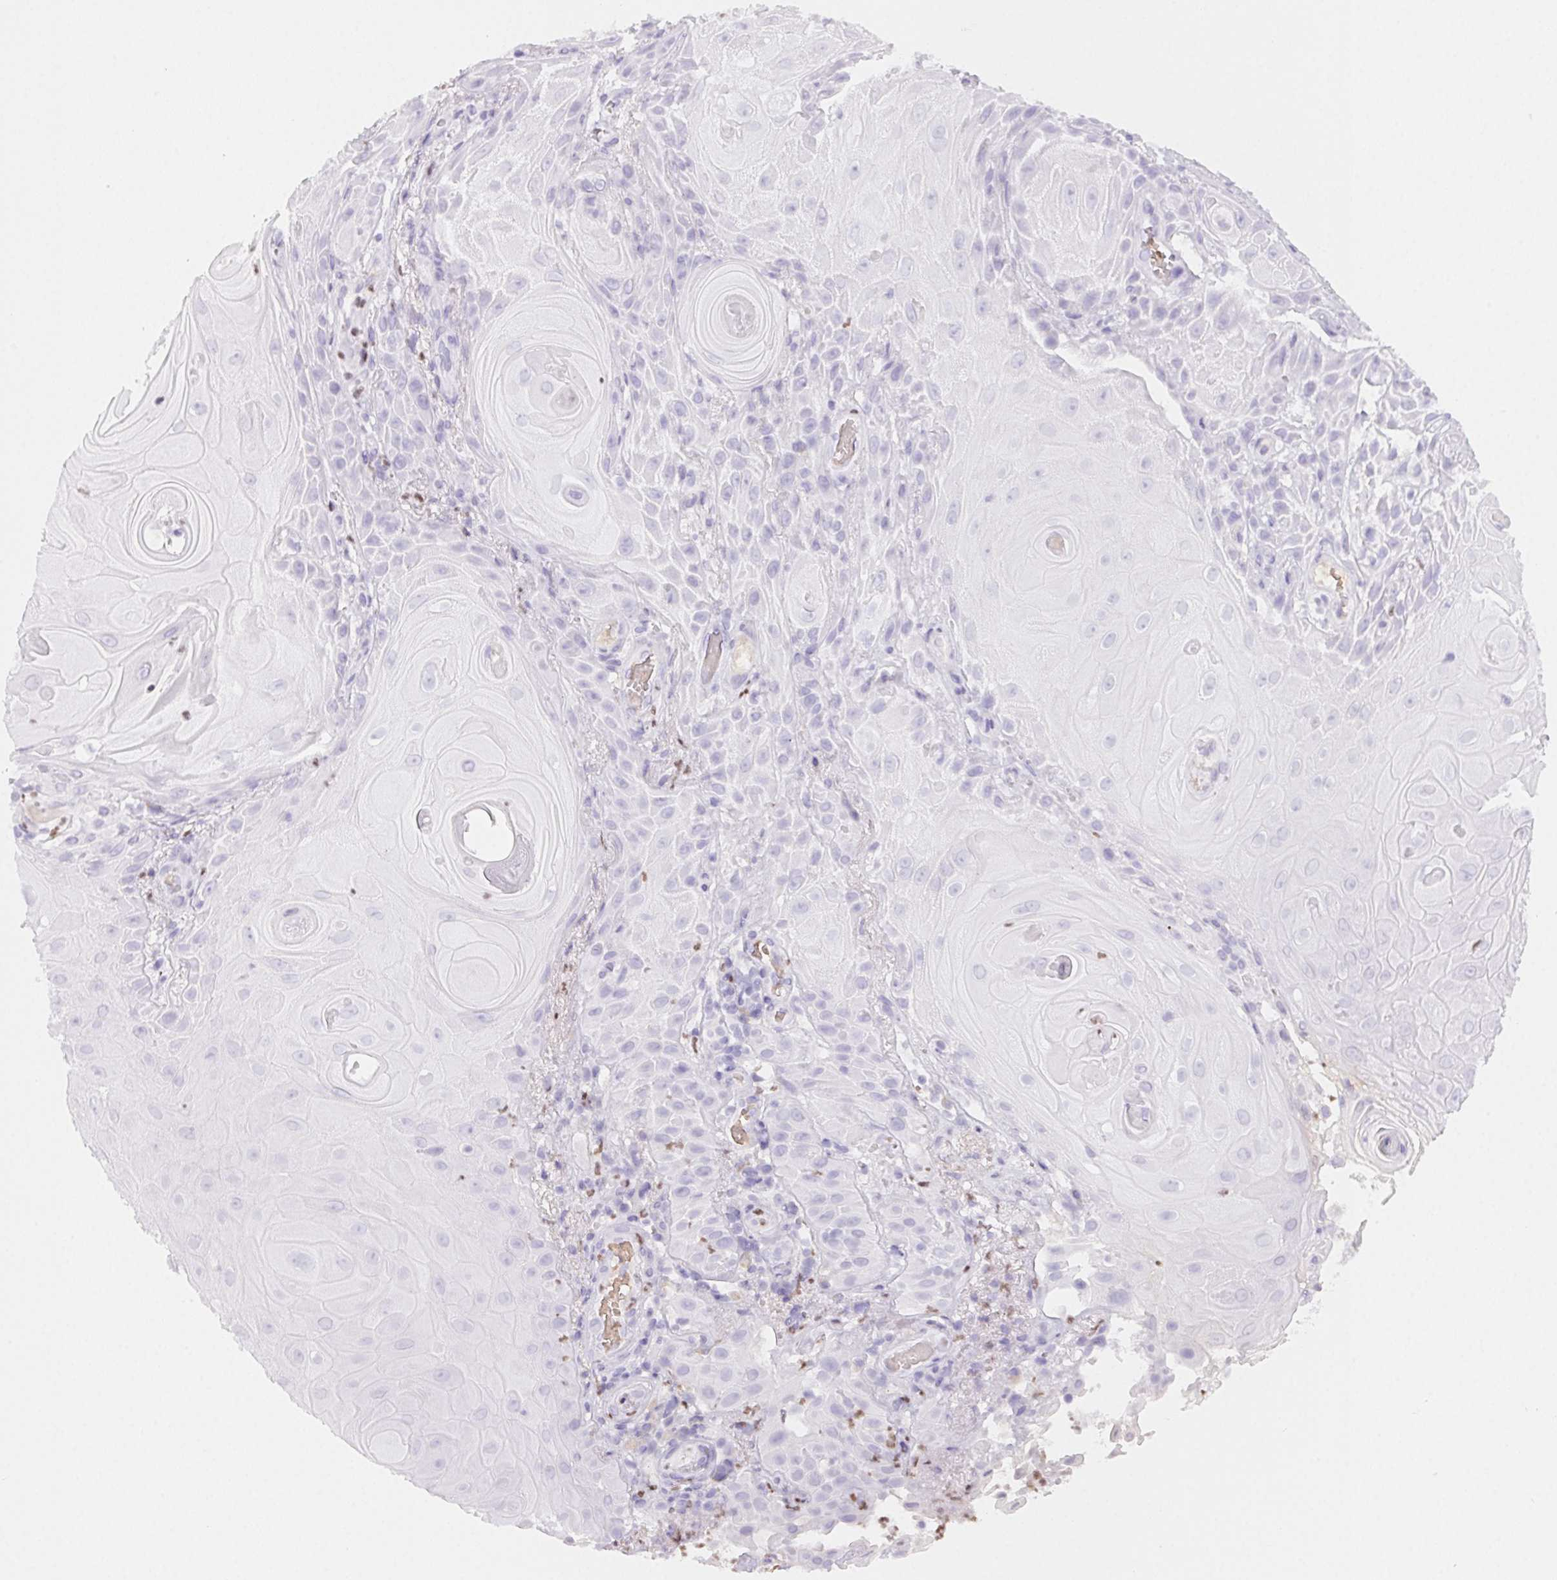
{"staining": {"intensity": "negative", "quantity": "none", "location": "none"}, "tissue": "skin cancer", "cell_type": "Tumor cells", "image_type": "cancer", "snomed": [{"axis": "morphology", "description": "Squamous cell carcinoma, NOS"}, {"axis": "topography", "description": "Skin"}], "caption": "IHC micrograph of human squamous cell carcinoma (skin) stained for a protein (brown), which shows no staining in tumor cells.", "gene": "PADI4", "patient": {"sex": "male", "age": 62}}